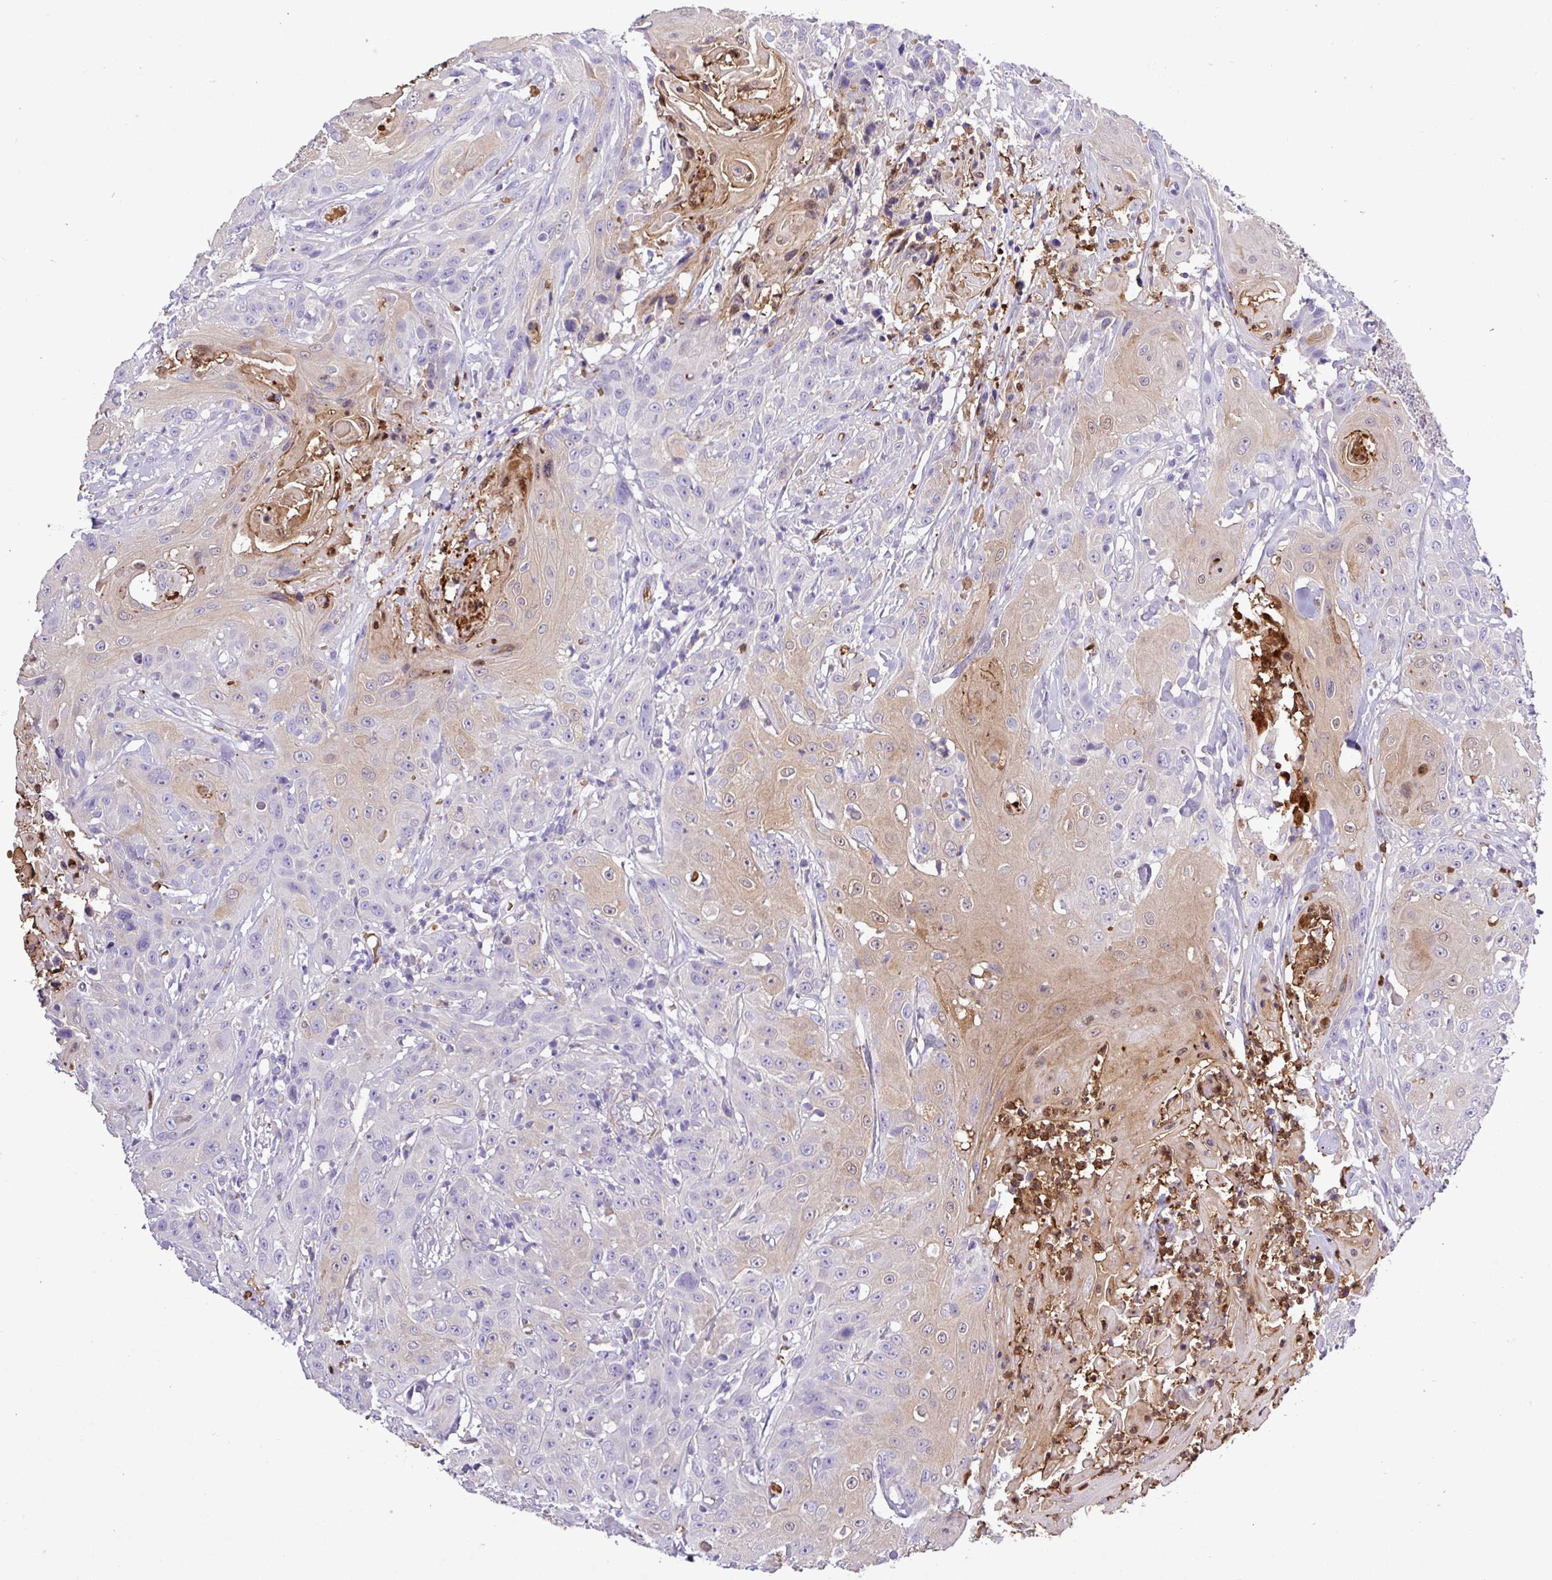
{"staining": {"intensity": "moderate", "quantity": "<25%", "location": "cytoplasmic/membranous"}, "tissue": "head and neck cancer", "cell_type": "Tumor cells", "image_type": "cancer", "snomed": [{"axis": "morphology", "description": "Squamous cell carcinoma, NOS"}, {"axis": "topography", "description": "Skin"}, {"axis": "topography", "description": "Head-Neck"}], "caption": "This is an image of IHC staining of squamous cell carcinoma (head and neck), which shows moderate expression in the cytoplasmic/membranous of tumor cells.", "gene": "MGAT4B", "patient": {"sex": "male", "age": 80}}